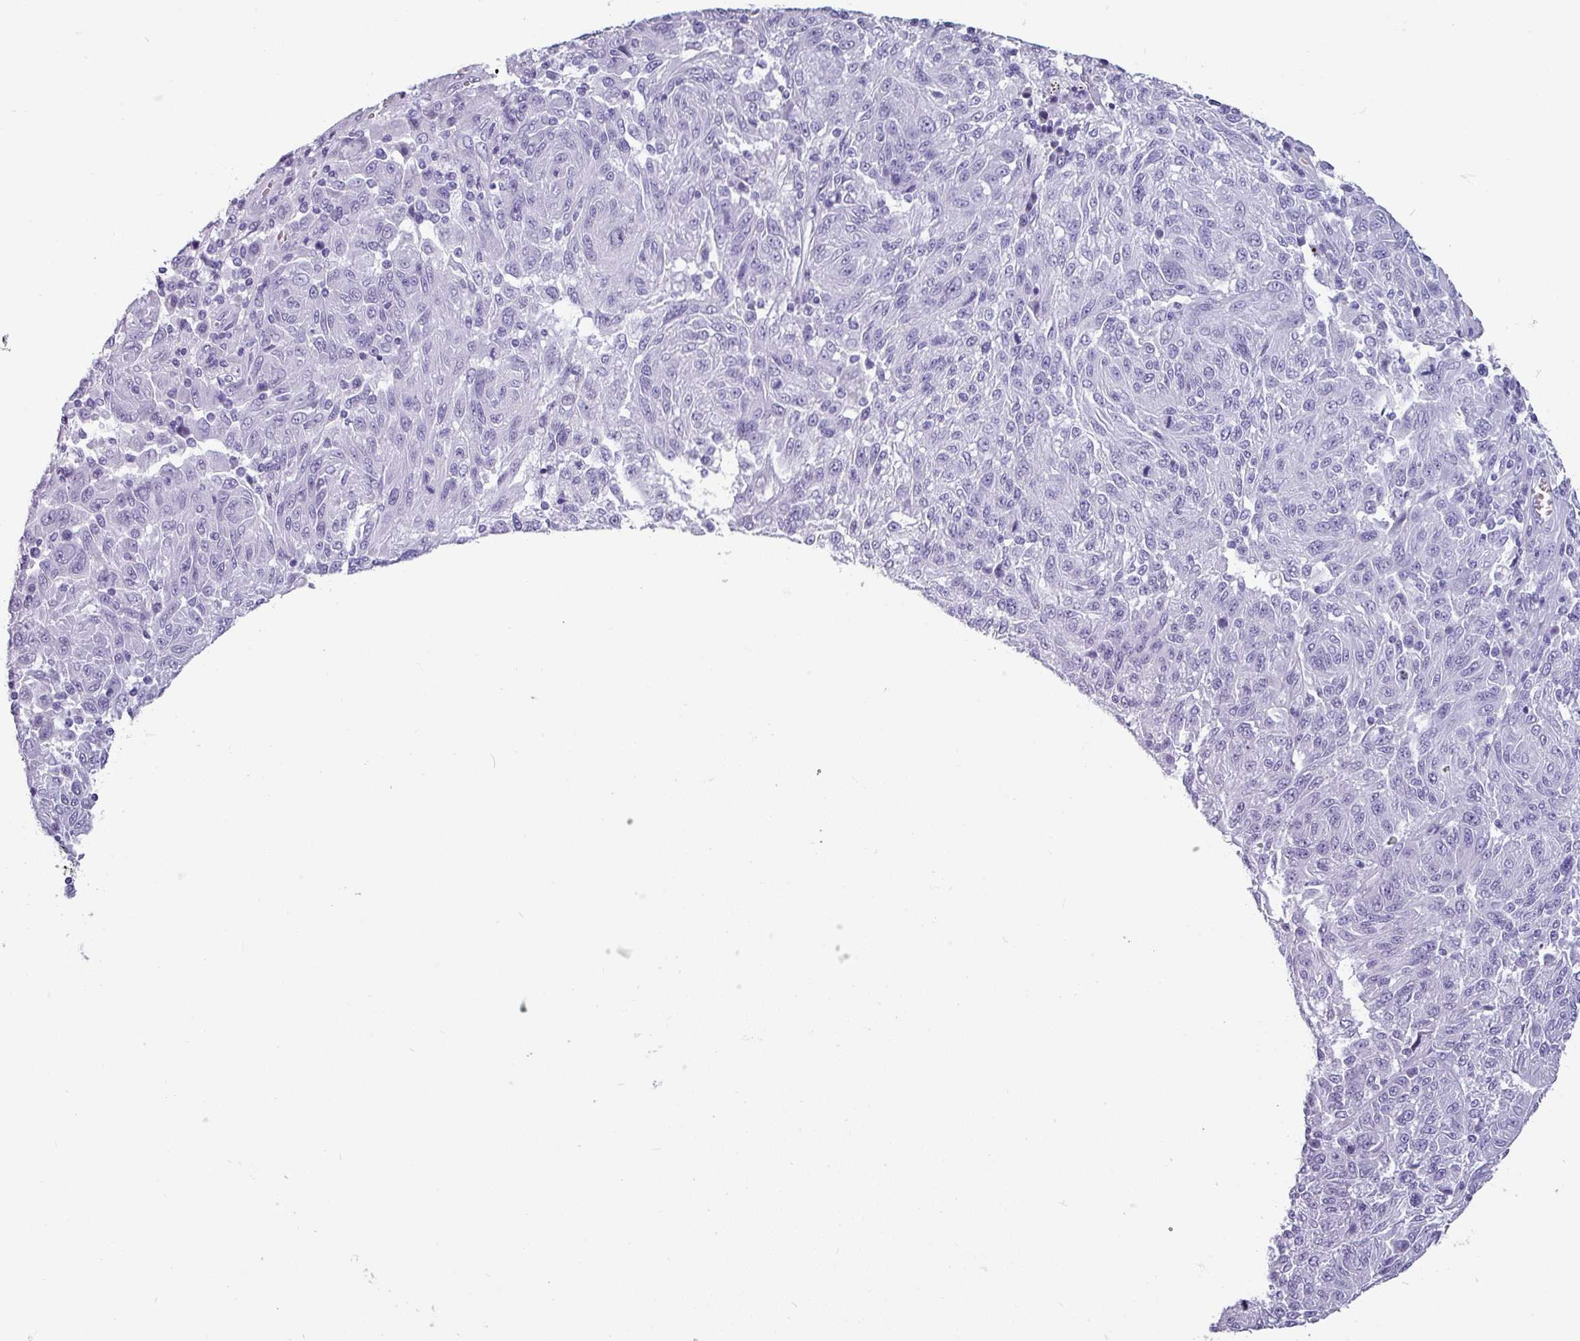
{"staining": {"intensity": "negative", "quantity": "none", "location": "none"}, "tissue": "melanoma", "cell_type": "Tumor cells", "image_type": "cancer", "snomed": [{"axis": "morphology", "description": "Malignant melanoma, NOS"}, {"axis": "topography", "description": "Skin"}], "caption": "Immunohistochemistry (IHC) micrograph of neoplastic tissue: melanoma stained with DAB (3,3'-diaminobenzidine) exhibits no significant protein staining in tumor cells.", "gene": "CRYBB2", "patient": {"sex": "male", "age": 53}}